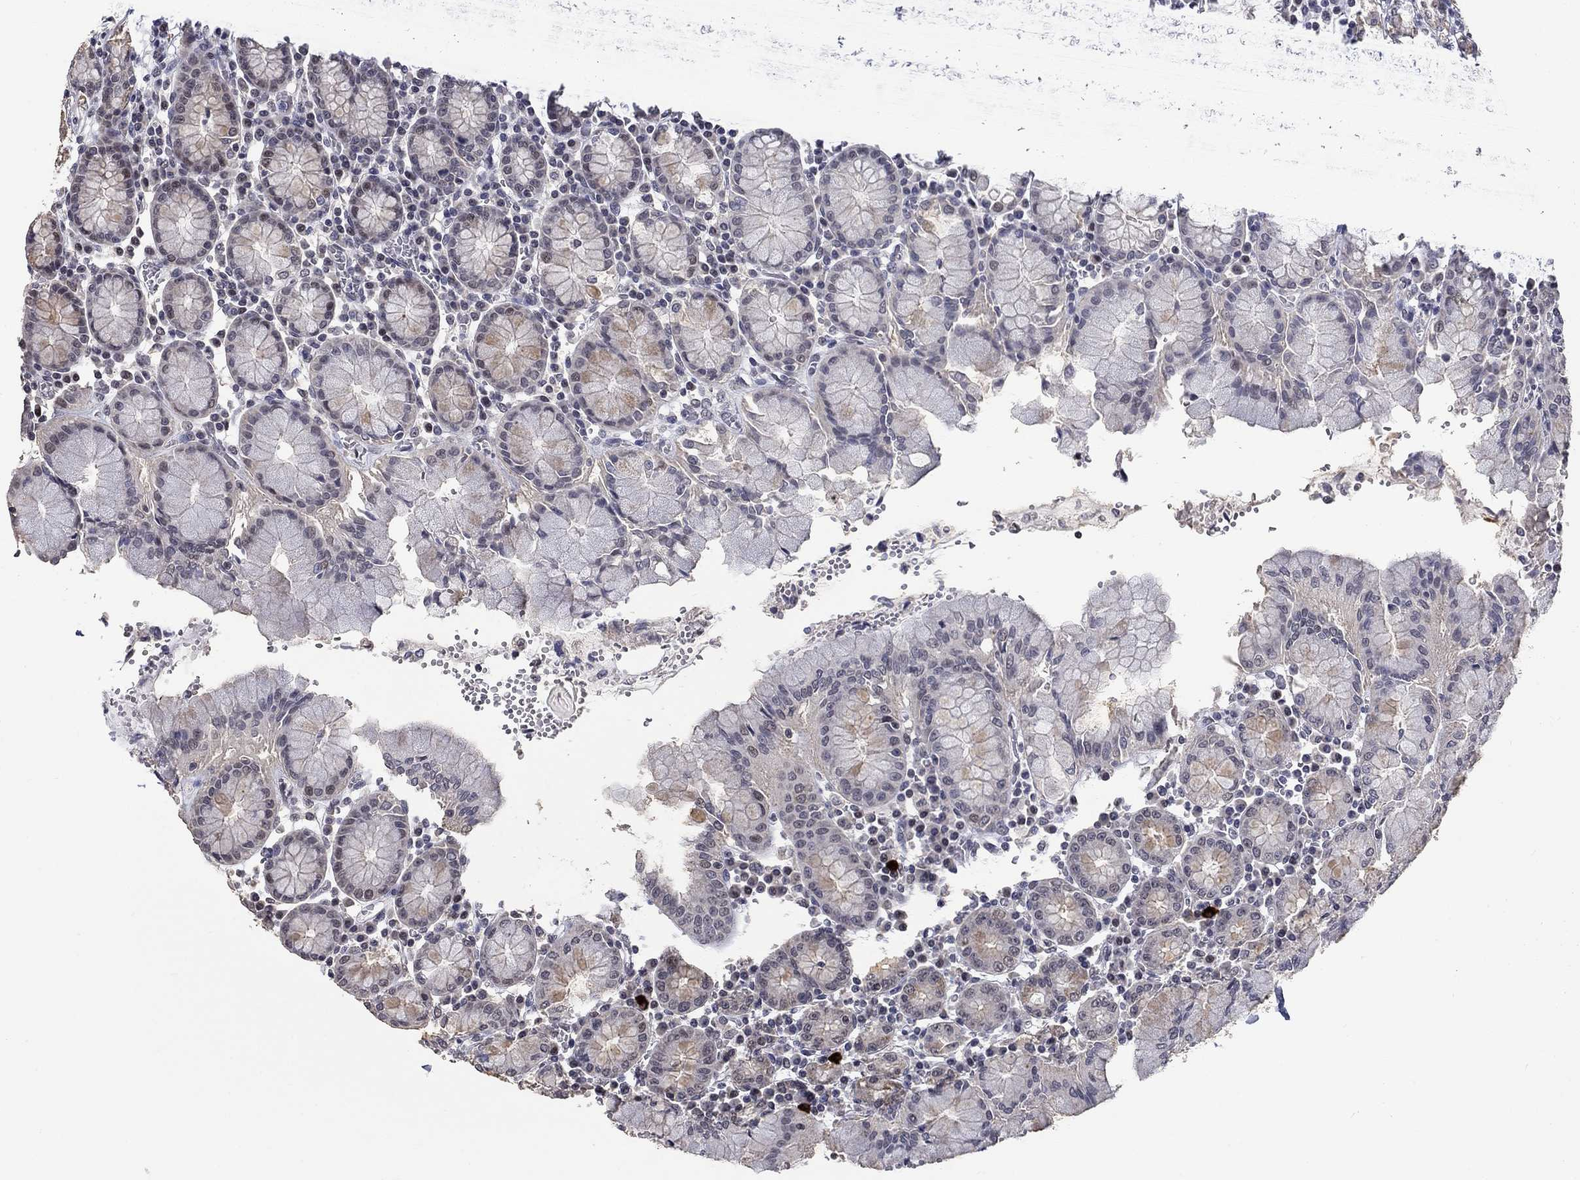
{"staining": {"intensity": "weak", "quantity": "<25%", "location": "cytoplasmic/membranous"}, "tissue": "stomach", "cell_type": "Glandular cells", "image_type": "normal", "snomed": [{"axis": "morphology", "description": "Normal tissue, NOS"}, {"axis": "topography", "description": "Stomach, upper"}, {"axis": "topography", "description": "Stomach"}], "caption": "Benign stomach was stained to show a protein in brown. There is no significant positivity in glandular cells. Nuclei are stained in blue.", "gene": "SPATA33", "patient": {"sex": "male", "age": 62}}